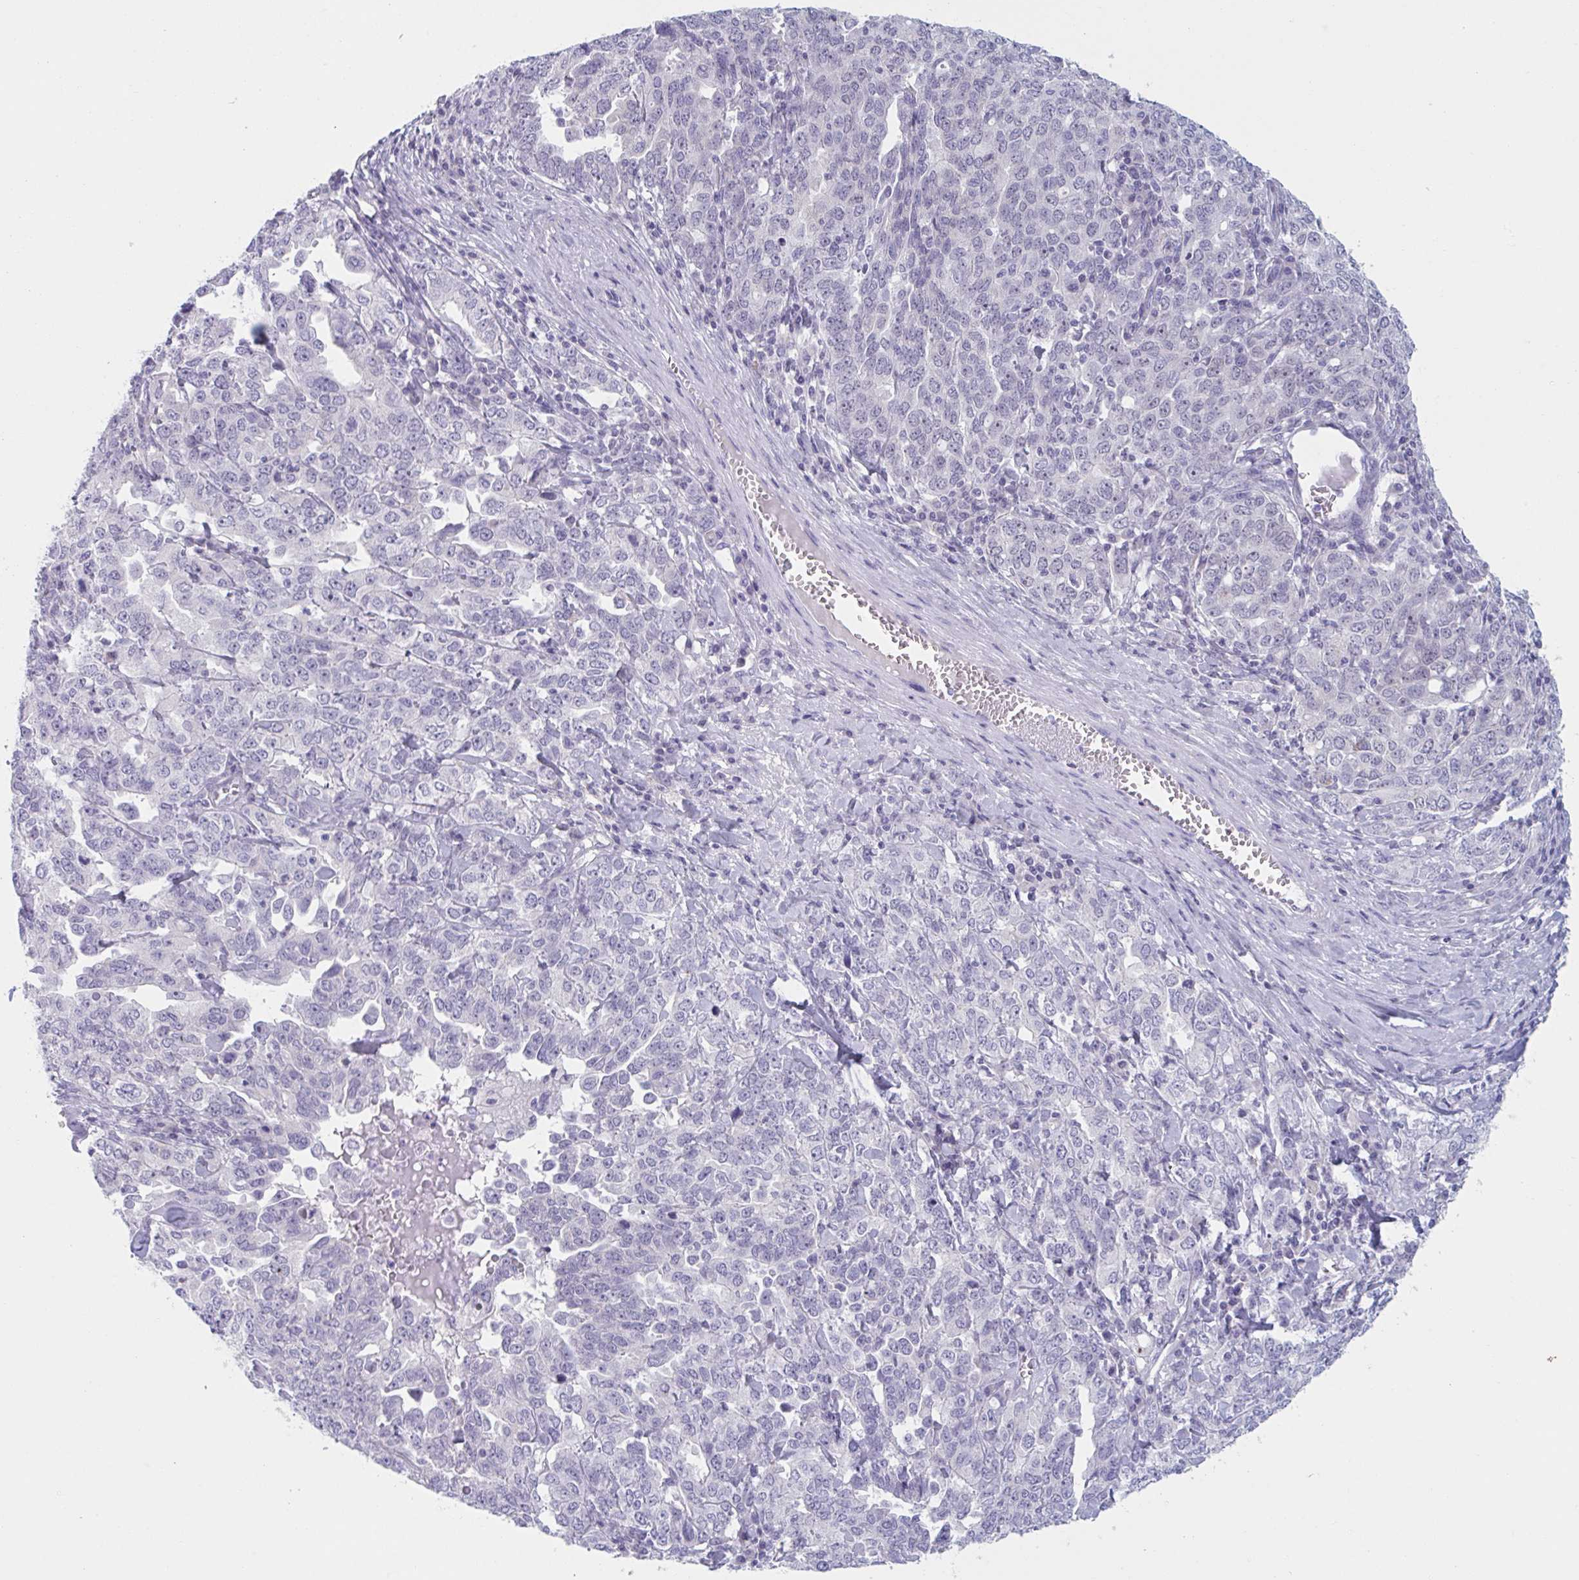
{"staining": {"intensity": "negative", "quantity": "none", "location": "none"}, "tissue": "ovarian cancer", "cell_type": "Tumor cells", "image_type": "cancer", "snomed": [{"axis": "morphology", "description": "Carcinoma, endometroid"}, {"axis": "topography", "description": "Ovary"}], "caption": "The immunohistochemistry micrograph has no significant positivity in tumor cells of ovarian cancer (endometroid carcinoma) tissue. (DAB immunohistochemistry with hematoxylin counter stain).", "gene": "HSD11B2", "patient": {"sex": "female", "age": 62}}